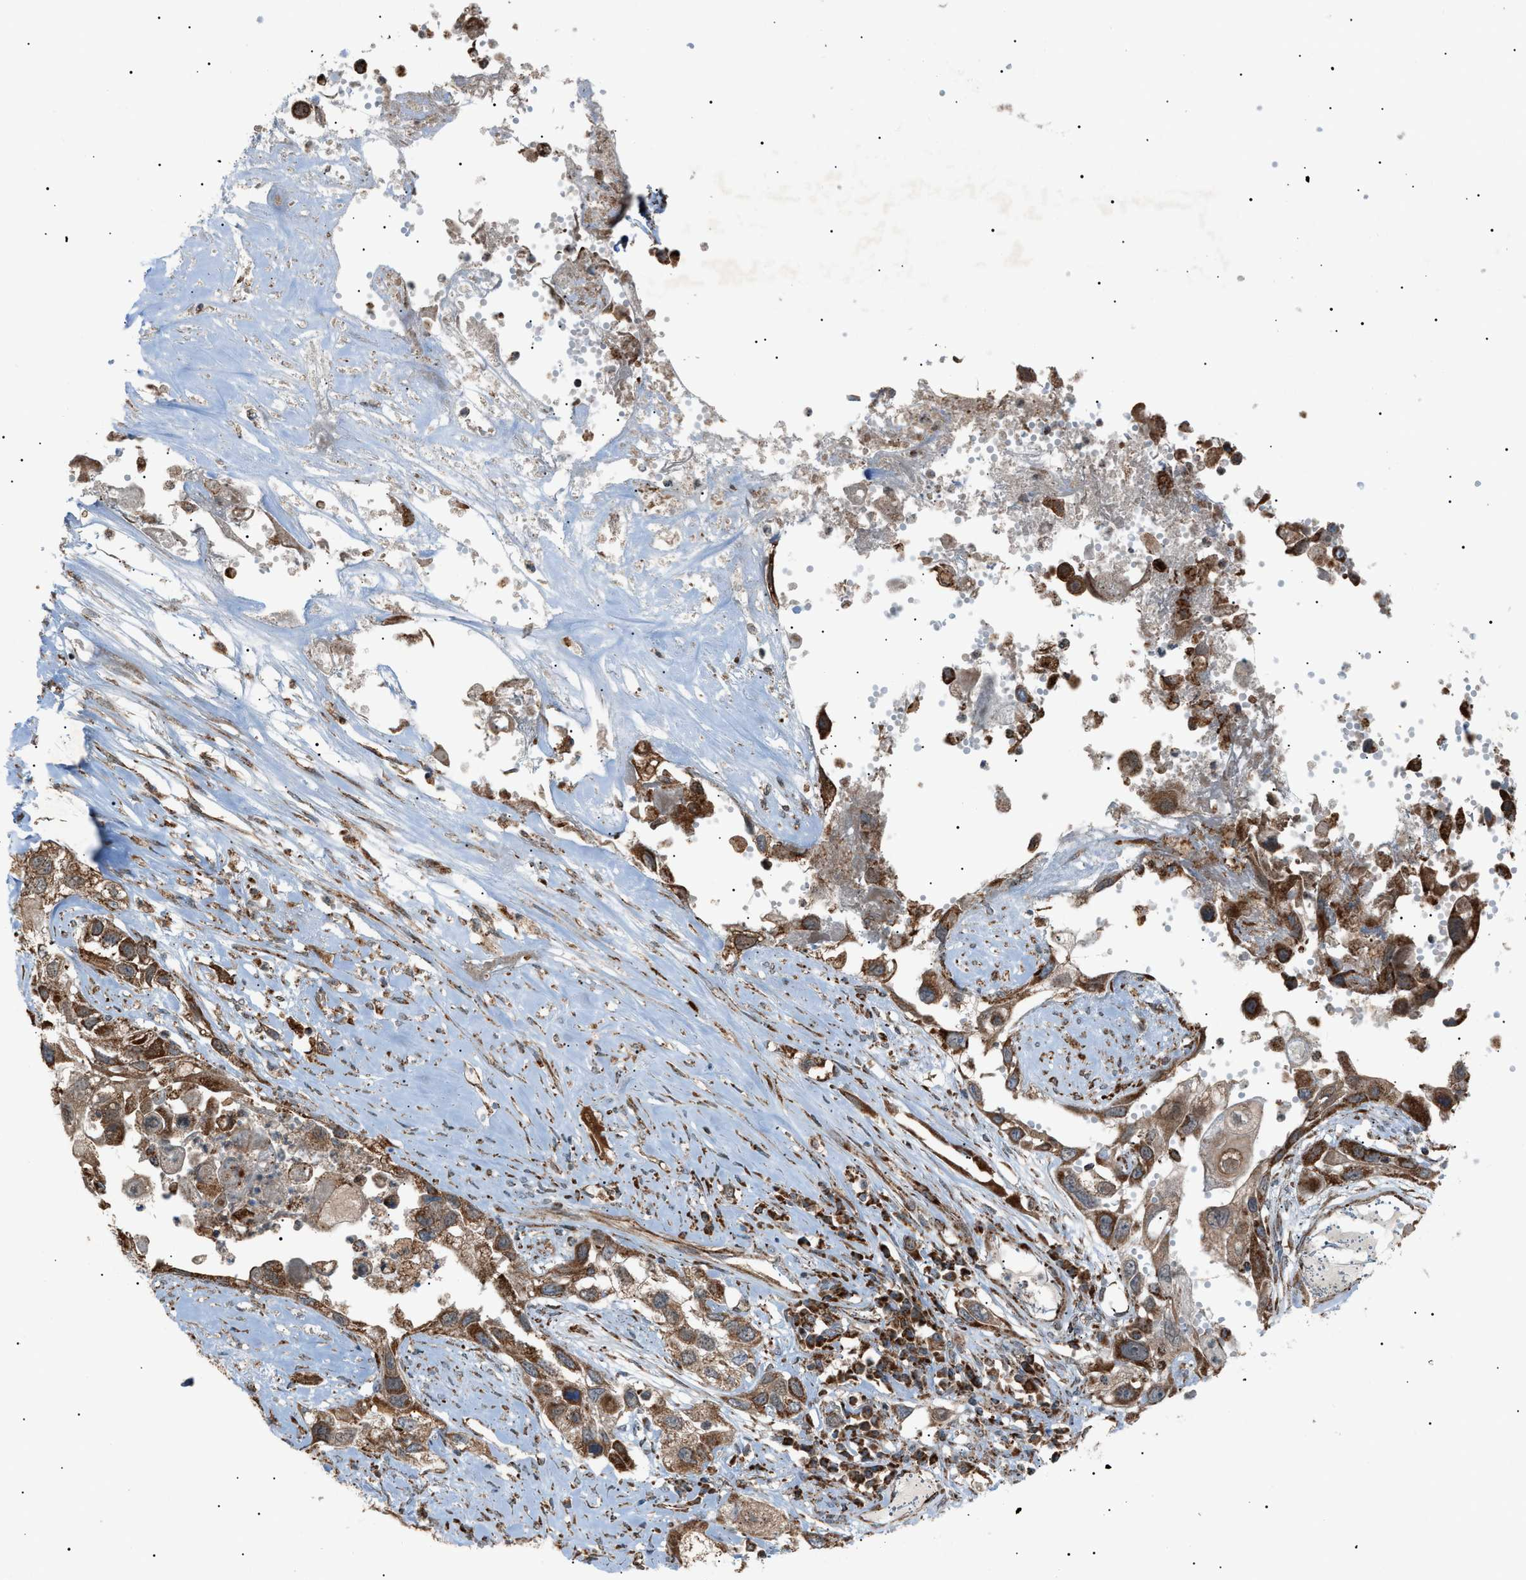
{"staining": {"intensity": "moderate", "quantity": ">75%", "location": "cytoplasmic/membranous"}, "tissue": "lung cancer", "cell_type": "Tumor cells", "image_type": "cancer", "snomed": [{"axis": "morphology", "description": "Squamous cell carcinoma, NOS"}, {"axis": "topography", "description": "Lung"}], "caption": "This photomicrograph shows IHC staining of human lung cancer (squamous cell carcinoma), with medium moderate cytoplasmic/membranous expression in approximately >75% of tumor cells.", "gene": "C1GALT1C1", "patient": {"sex": "male", "age": 71}}